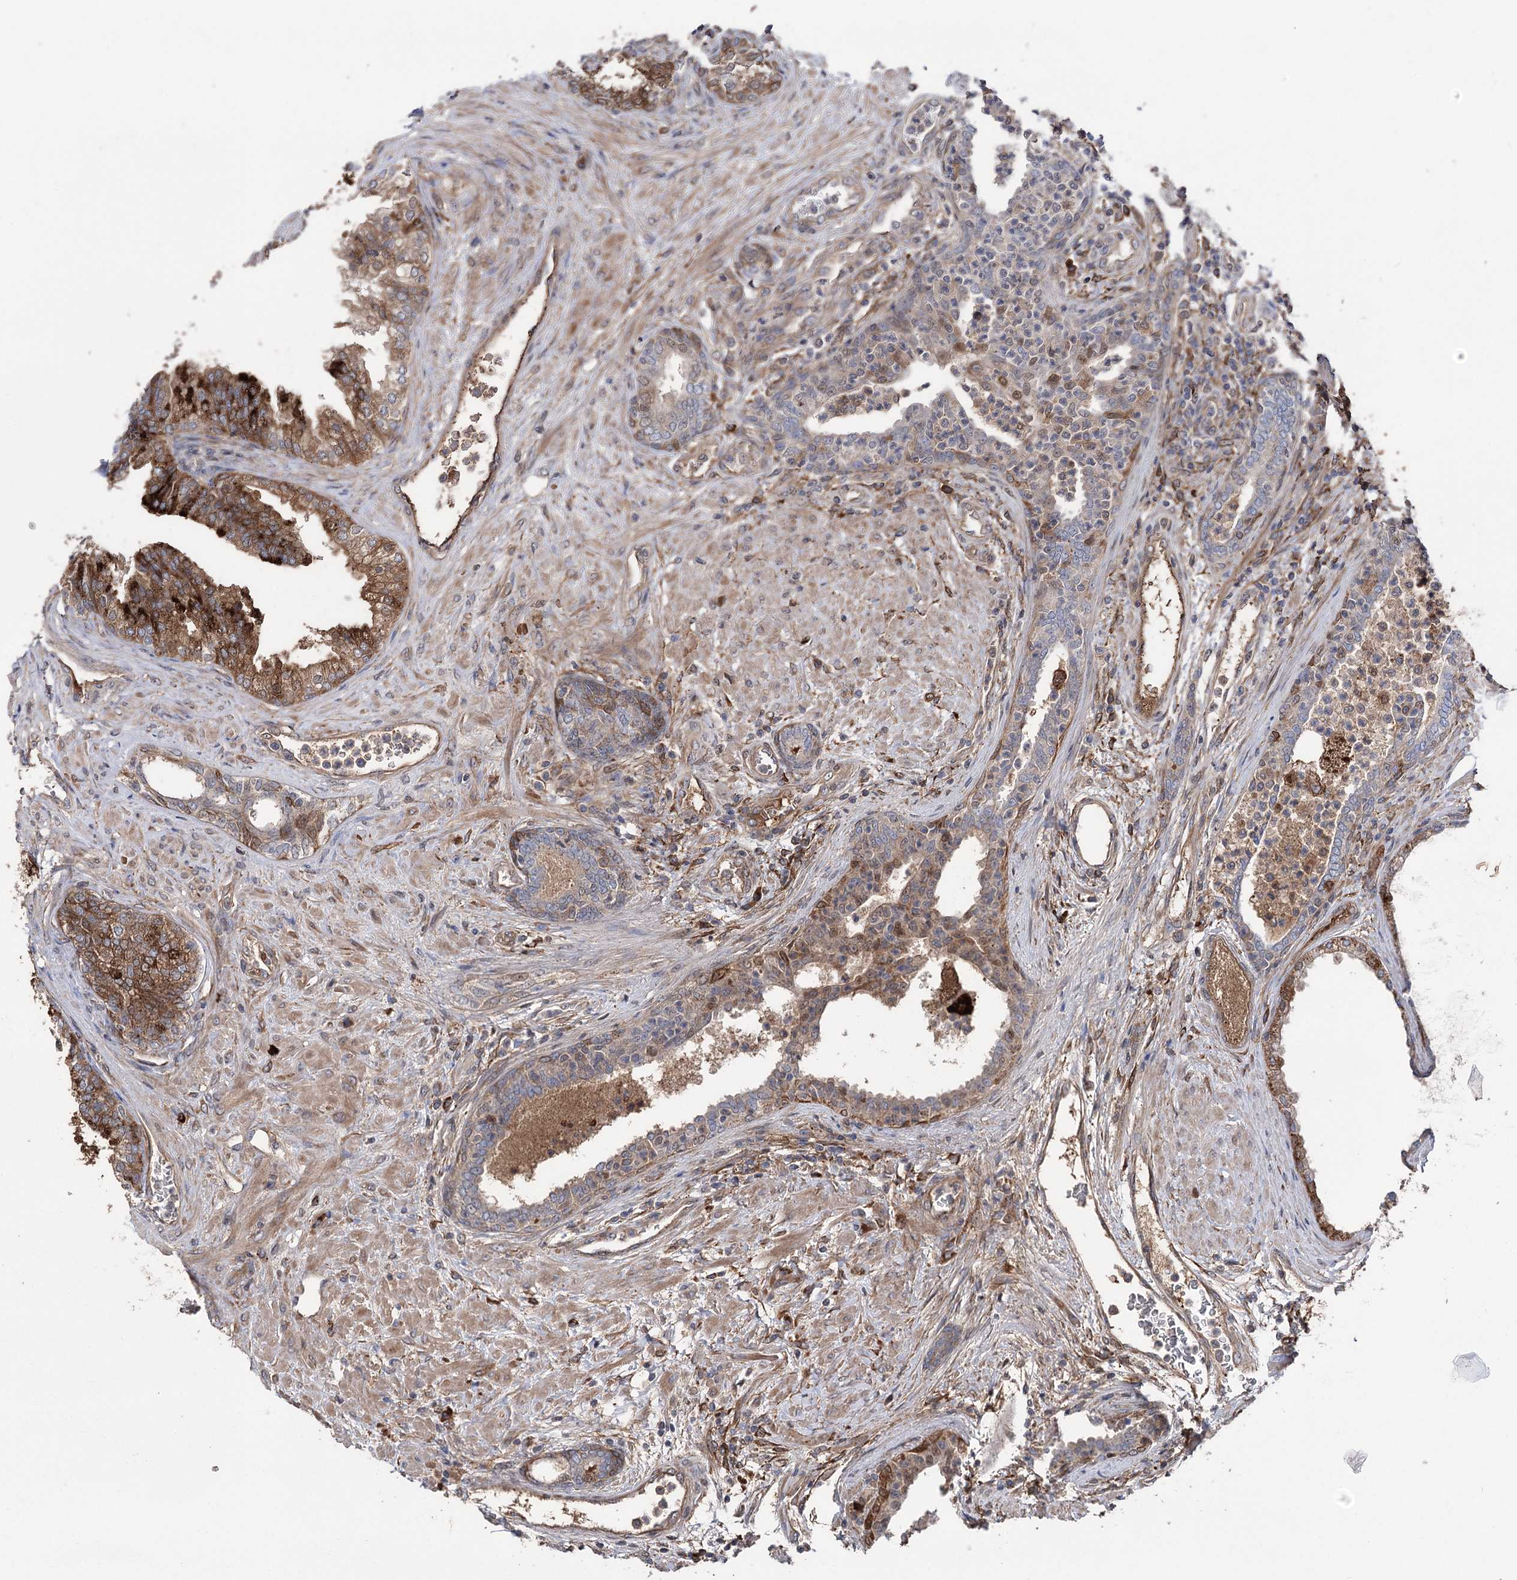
{"staining": {"intensity": "moderate", "quantity": "25%-75%", "location": "cytoplasmic/membranous"}, "tissue": "prostate", "cell_type": "Glandular cells", "image_type": "normal", "snomed": [{"axis": "morphology", "description": "Normal tissue, NOS"}, {"axis": "topography", "description": "Prostate"}], "caption": "Benign prostate reveals moderate cytoplasmic/membranous staining in approximately 25%-75% of glandular cells The staining was performed using DAB (3,3'-diaminobenzidine) to visualize the protein expression in brown, while the nuclei were stained in blue with hematoxylin (Magnification: 20x)..", "gene": "OTUD1", "patient": {"sex": "male", "age": 76}}